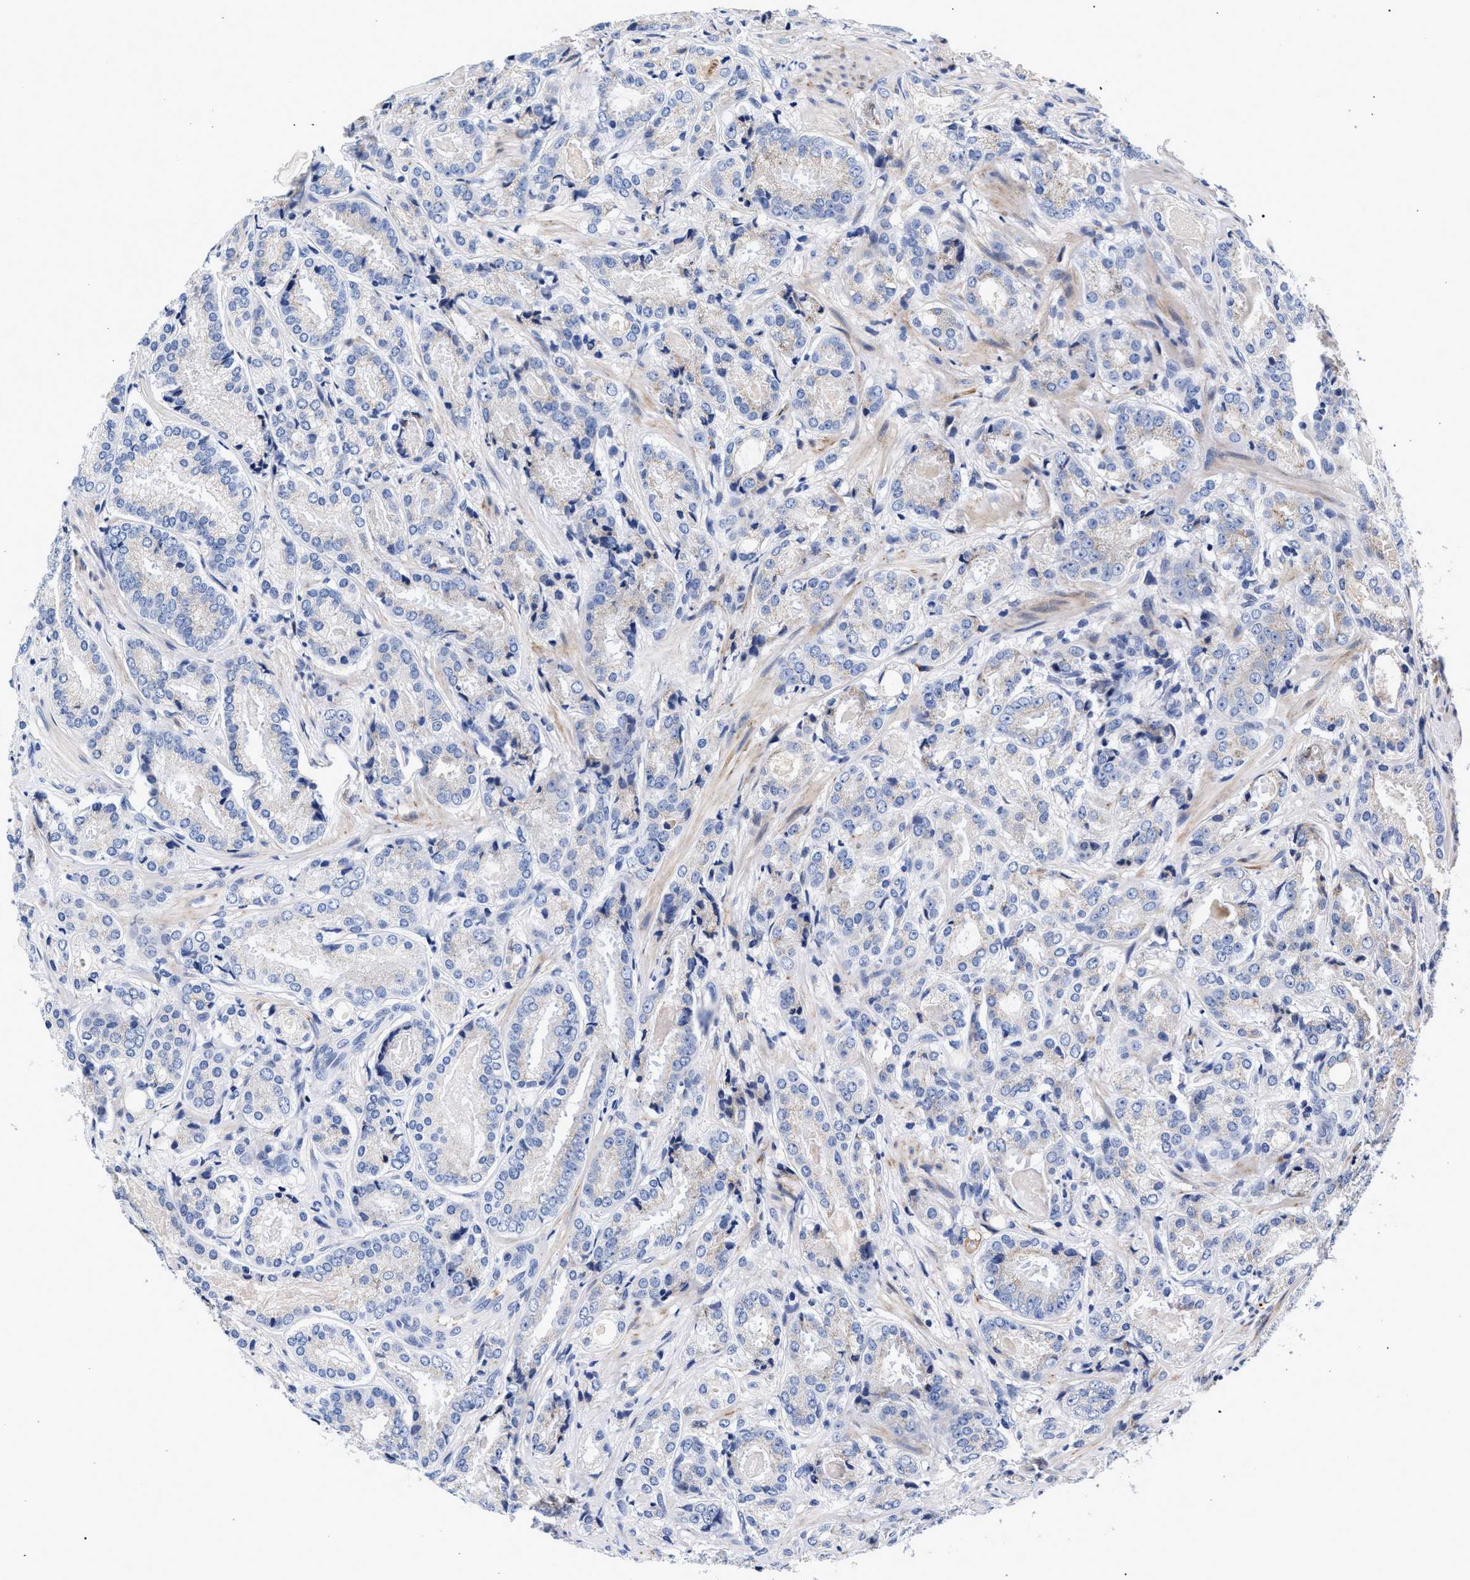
{"staining": {"intensity": "negative", "quantity": "none", "location": "none"}, "tissue": "prostate cancer", "cell_type": "Tumor cells", "image_type": "cancer", "snomed": [{"axis": "morphology", "description": "Adenocarcinoma, Low grade"}, {"axis": "topography", "description": "Prostate"}], "caption": "Prostate cancer was stained to show a protein in brown. There is no significant positivity in tumor cells. (Stains: DAB (3,3'-diaminobenzidine) immunohistochemistry with hematoxylin counter stain, Microscopy: brightfield microscopy at high magnification).", "gene": "ACOX1", "patient": {"sex": "male", "age": 69}}